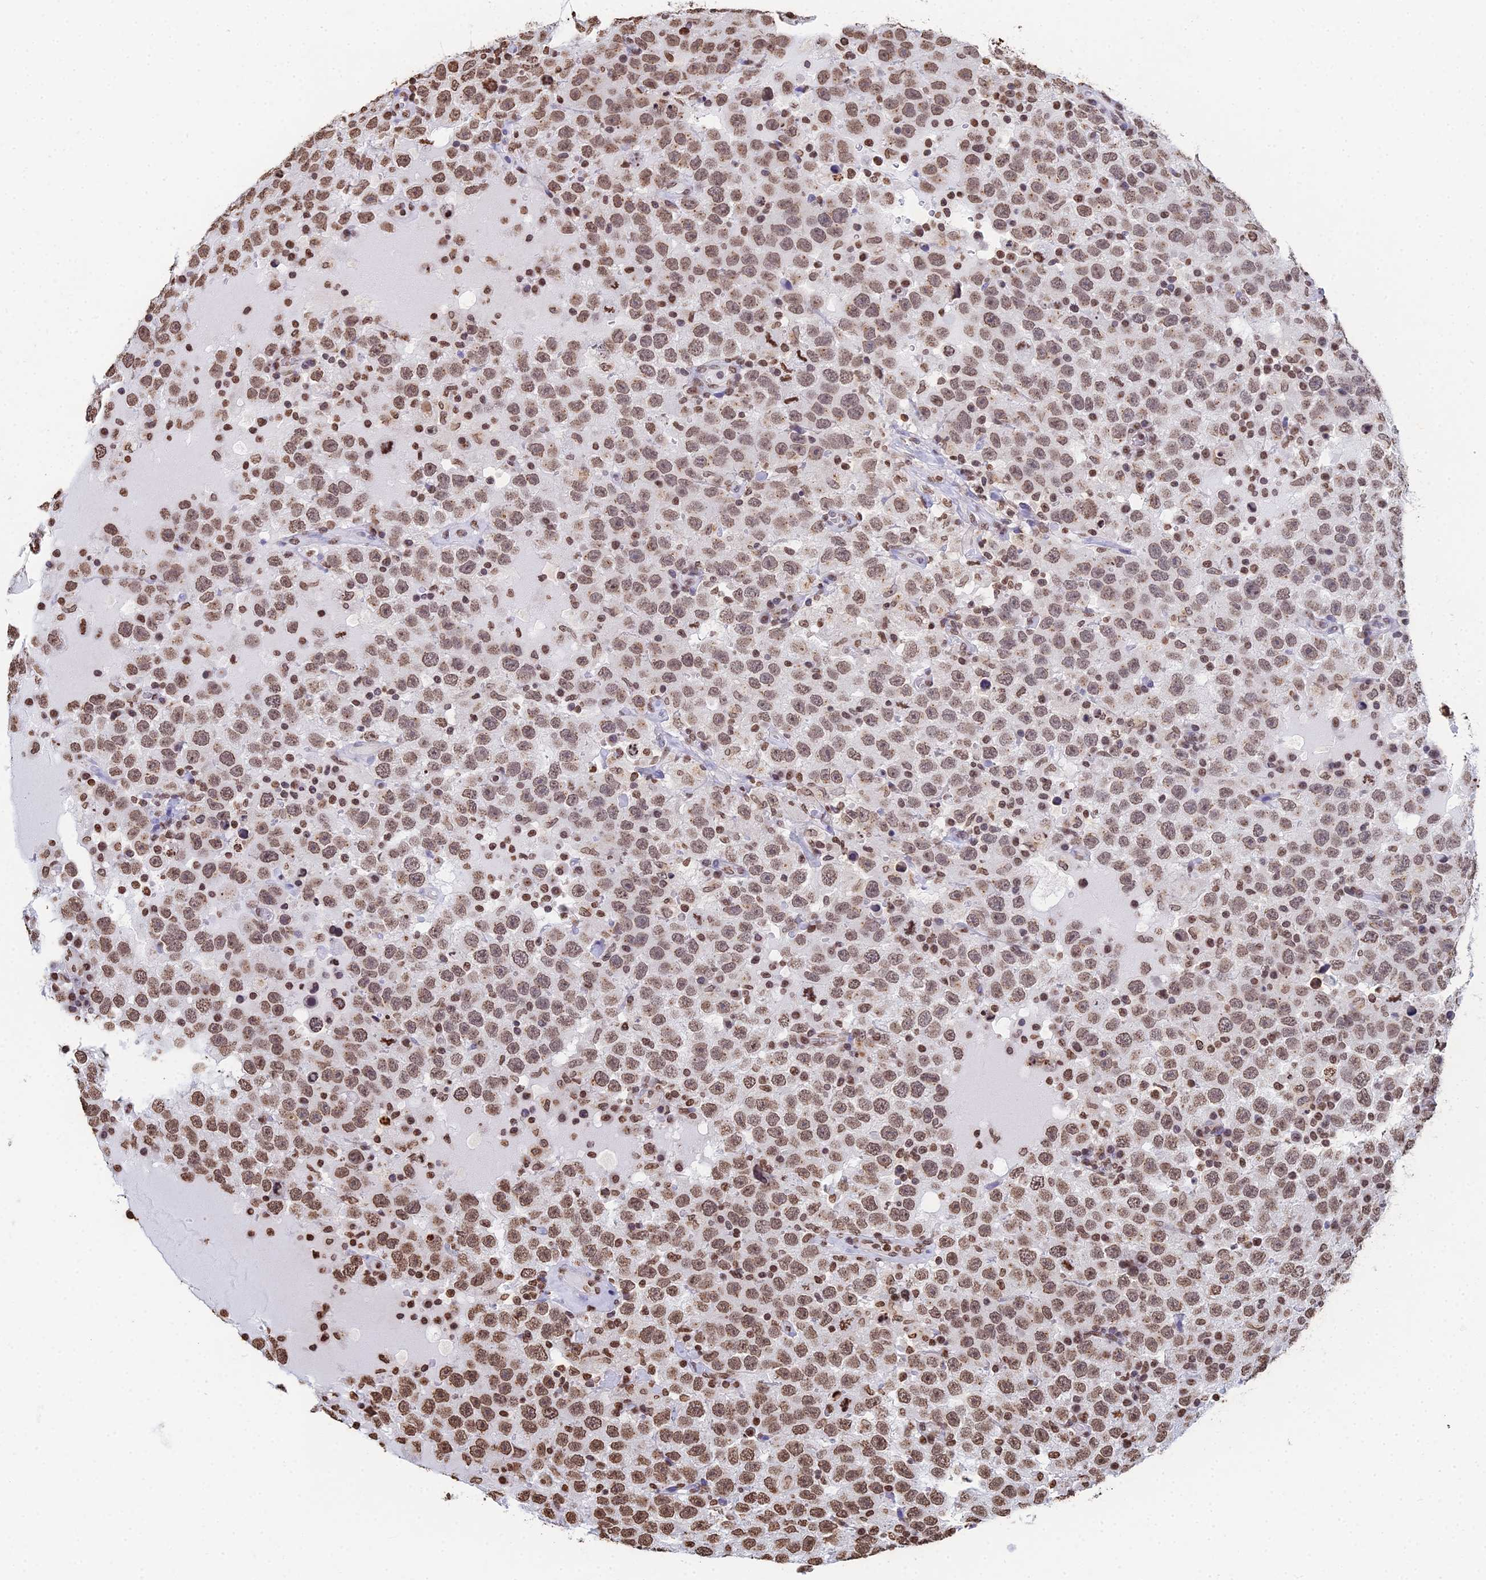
{"staining": {"intensity": "moderate", "quantity": ">75%", "location": "nuclear"}, "tissue": "testis cancer", "cell_type": "Tumor cells", "image_type": "cancer", "snomed": [{"axis": "morphology", "description": "Seminoma, NOS"}, {"axis": "topography", "description": "Testis"}], "caption": "Moderate nuclear protein staining is present in about >75% of tumor cells in testis cancer (seminoma).", "gene": "GBP3", "patient": {"sex": "male", "age": 41}}